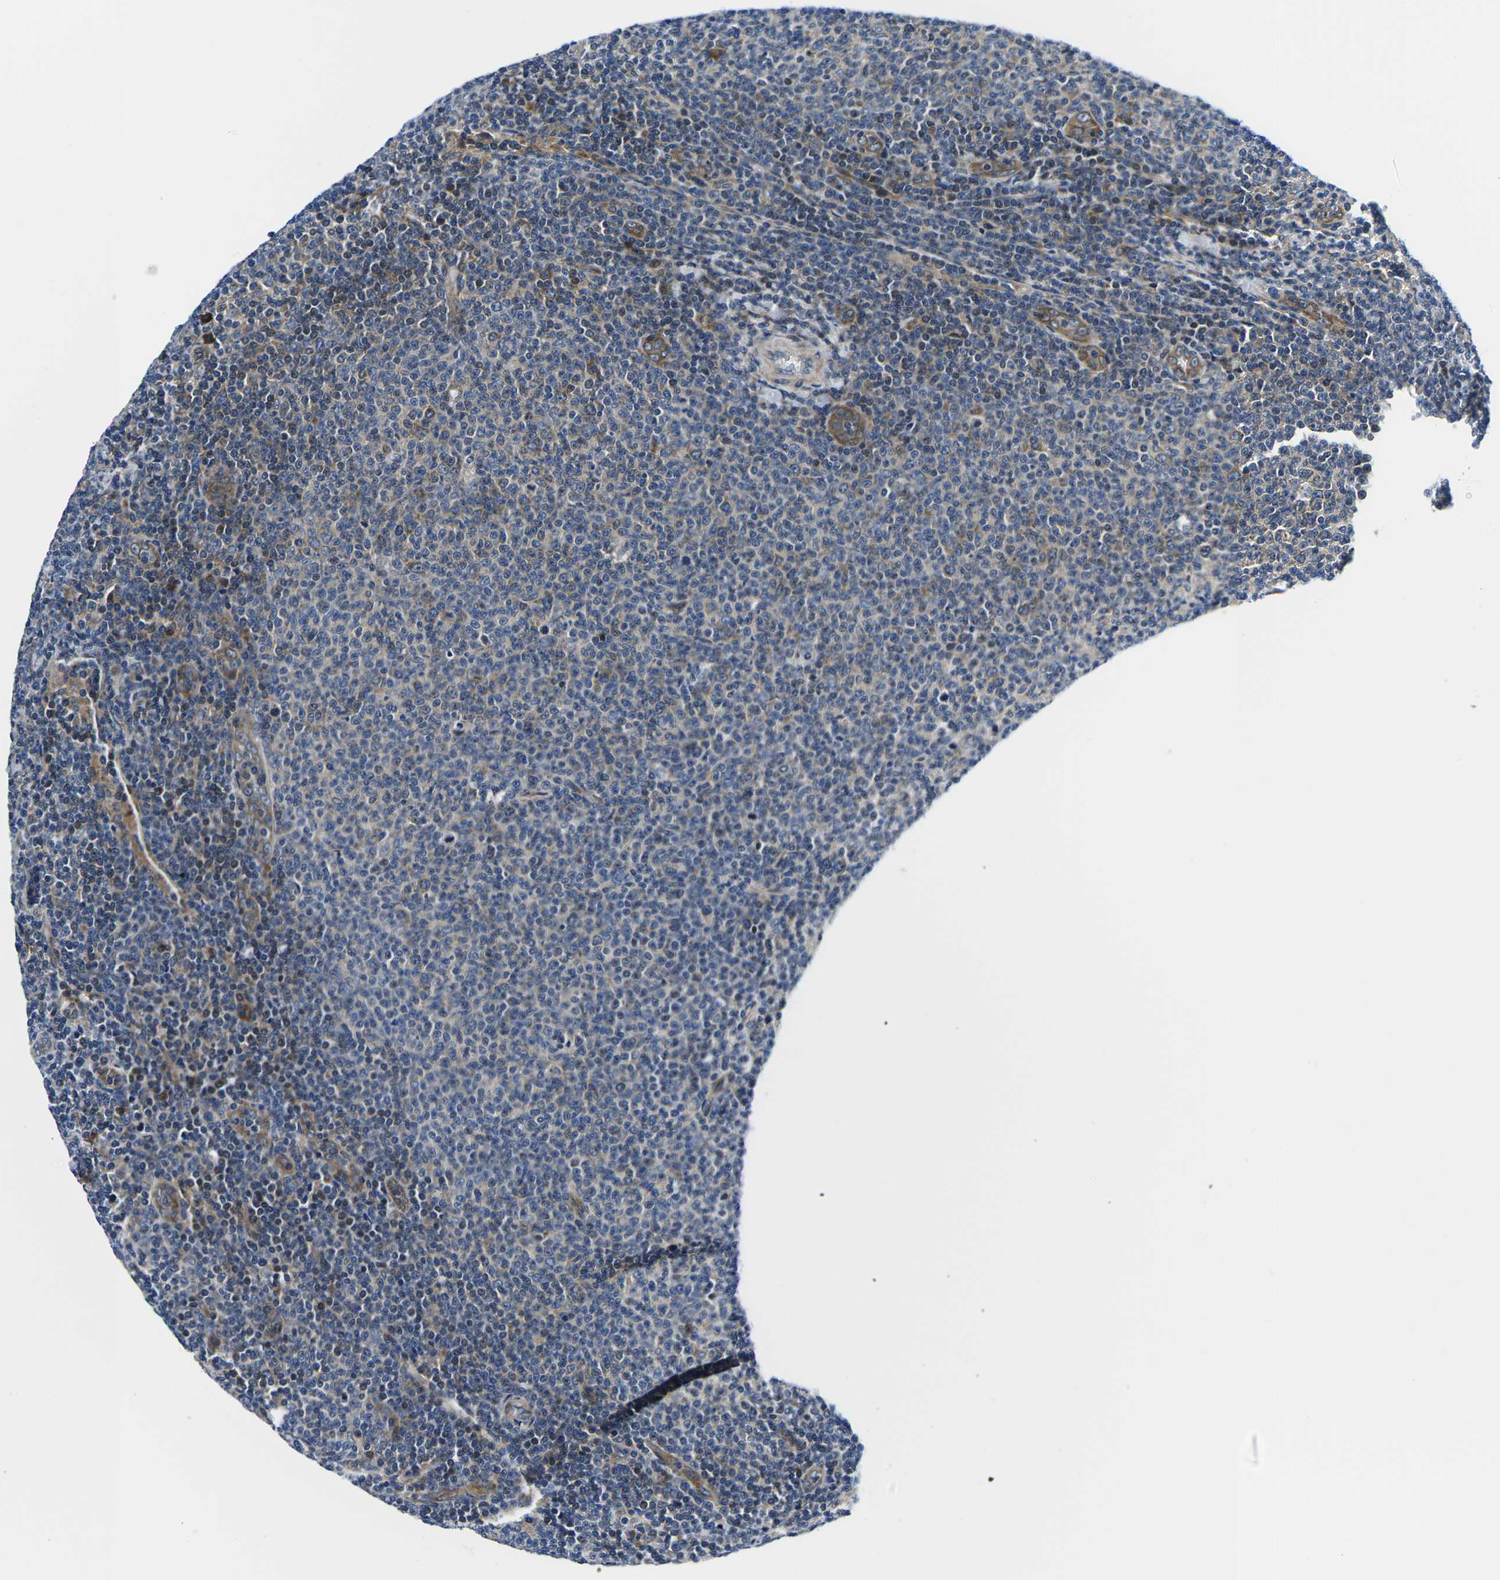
{"staining": {"intensity": "negative", "quantity": "none", "location": "none"}, "tissue": "lymphoma", "cell_type": "Tumor cells", "image_type": "cancer", "snomed": [{"axis": "morphology", "description": "Malignant lymphoma, non-Hodgkin's type, Low grade"}, {"axis": "topography", "description": "Lymph node"}], "caption": "Low-grade malignant lymphoma, non-Hodgkin's type stained for a protein using IHC shows no positivity tumor cells.", "gene": "EIF4E", "patient": {"sex": "male", "age": 66}}